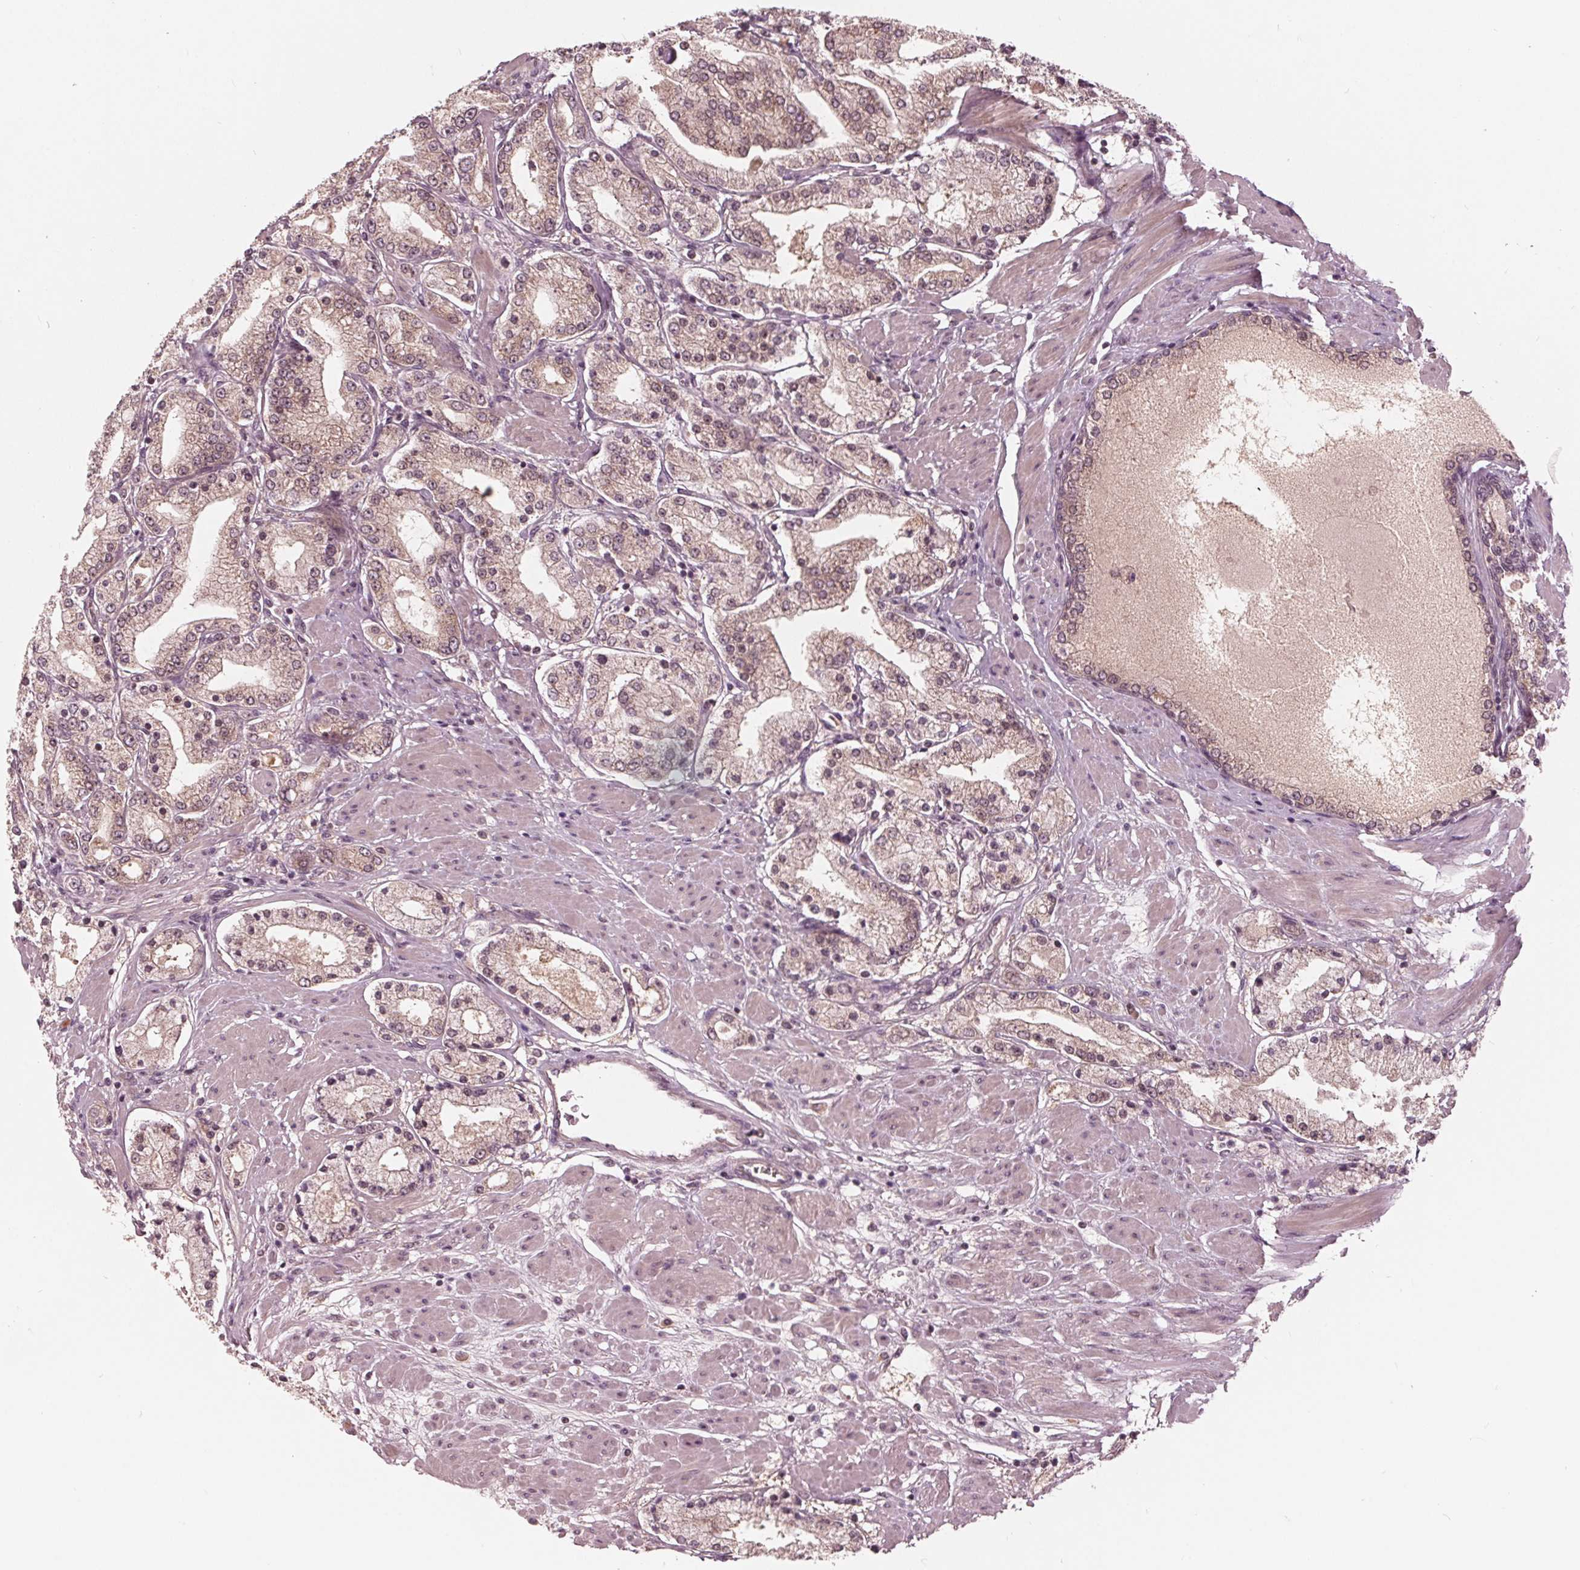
{"staining": {"intensity": "weak", "quantity": "25%-75%", "location": "cytoplasmic/membranous"}, "tissue": "prostate cancer", "cell_type": "Tumor cells", "image_type": "cancer", "snomed": [{"axis": "morphology", "description": "Adenocarcinoma, High grade"}, {"axis": "topography", "description": "Prostate"}], "caption": "The histopathology image shows staining of prostate cancer, revealing weak cytoplasmic/membranous protein staining (brown color) within tumor cells. (DAB (3,3'-diaminobenzidine) IHC, brown staining for protein, blue staining for nuclei).", "gene": "UBALD1", "patient": {"sex": "male", "age": 67}}